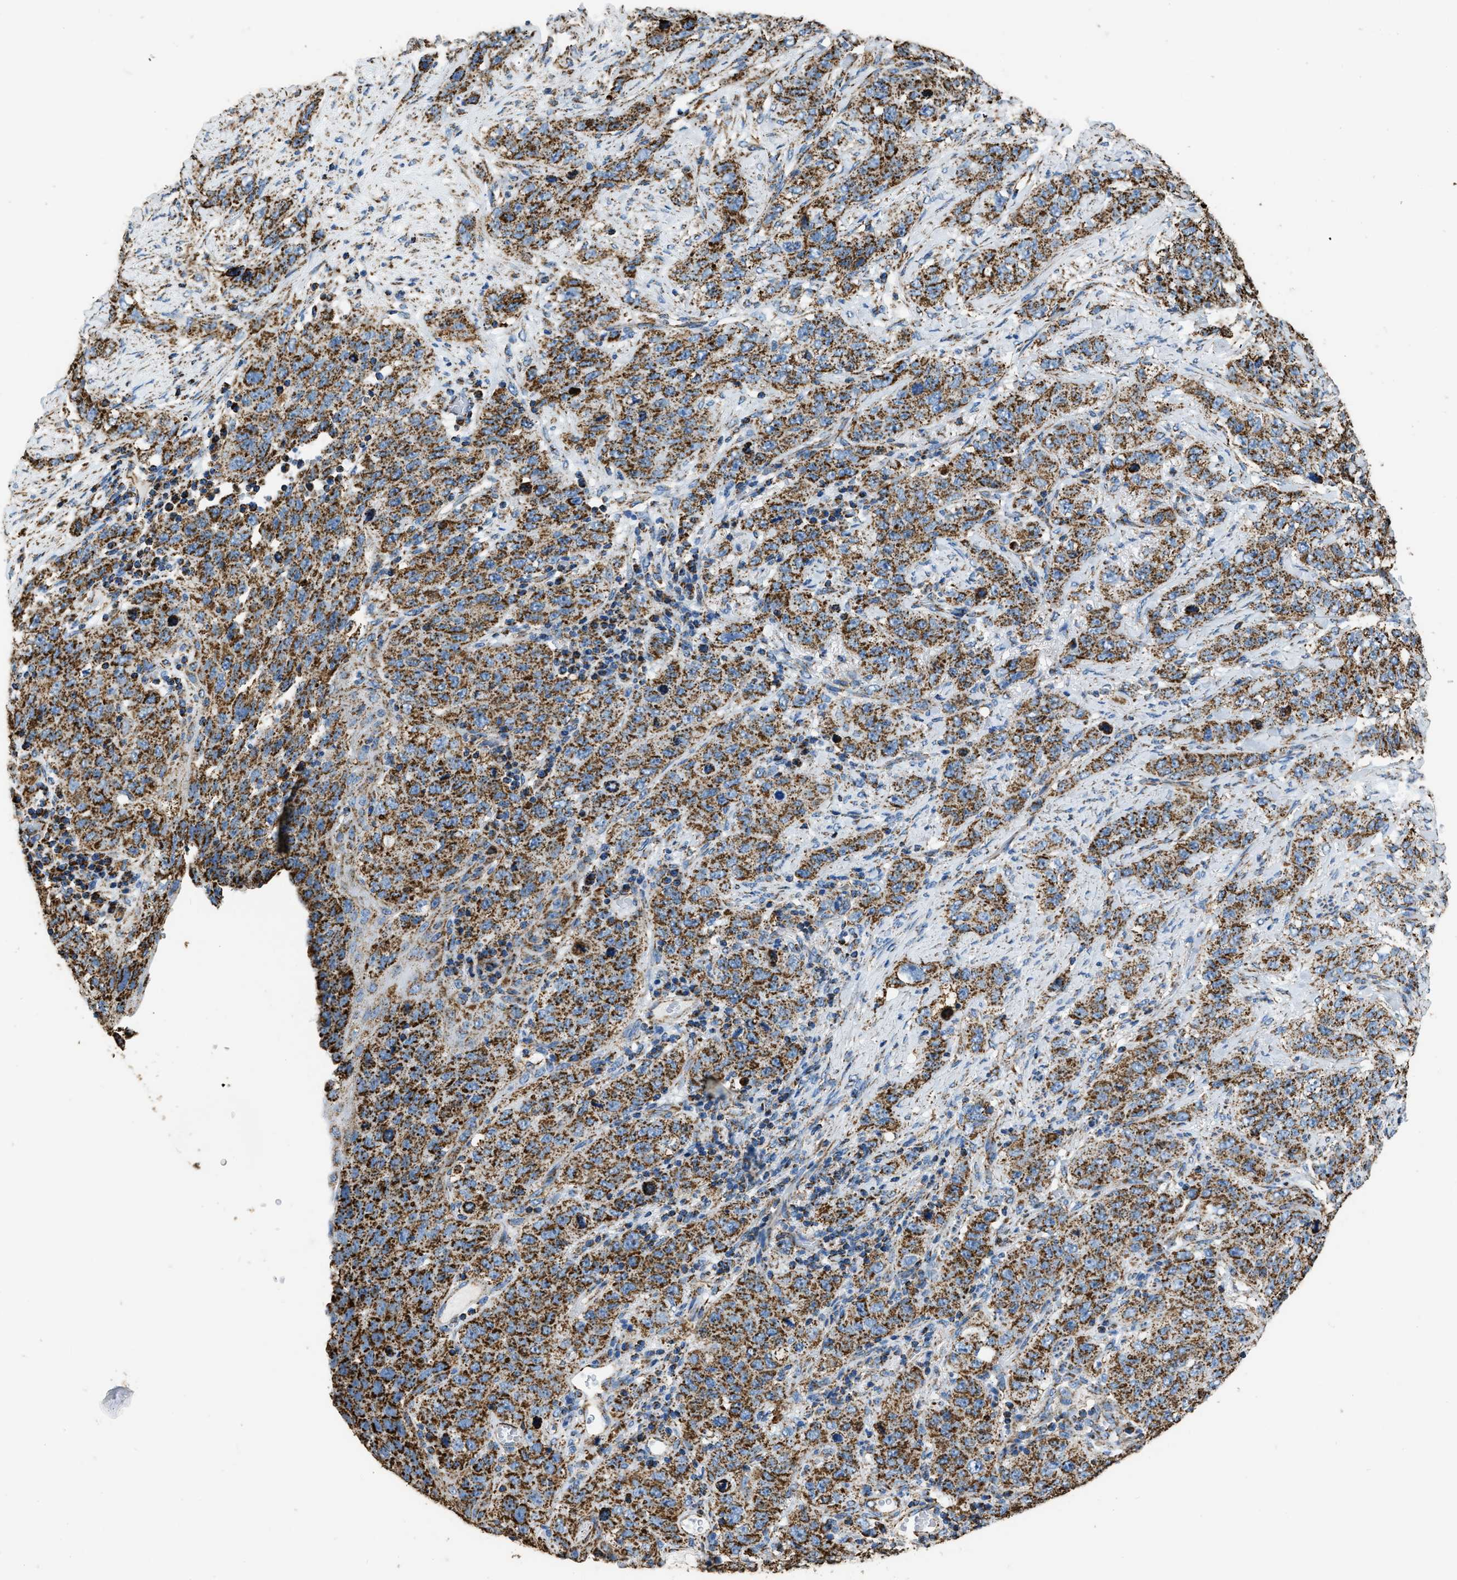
{"staining": {"intensity": "strong", "quantity": ">75%", "location": "cytoplasmic/membranous"}, "tissue": "stomach cancer", "cell_type": "Tumor cells", "image_type": "cancer", "snomed": [{"axis": "morphology", "description": "Adenocarcinoma, NOS"}, {"axis": "topography", "description": "Stomach"}], "caption": "This micrograph demonstrates IHC staining of stomach cancer, with high strong cytoplasmic/membranous staining in approximately >75% of tumor cells.", "gene": "IRX6", "patient": {"sex": "male", "age": 48}}